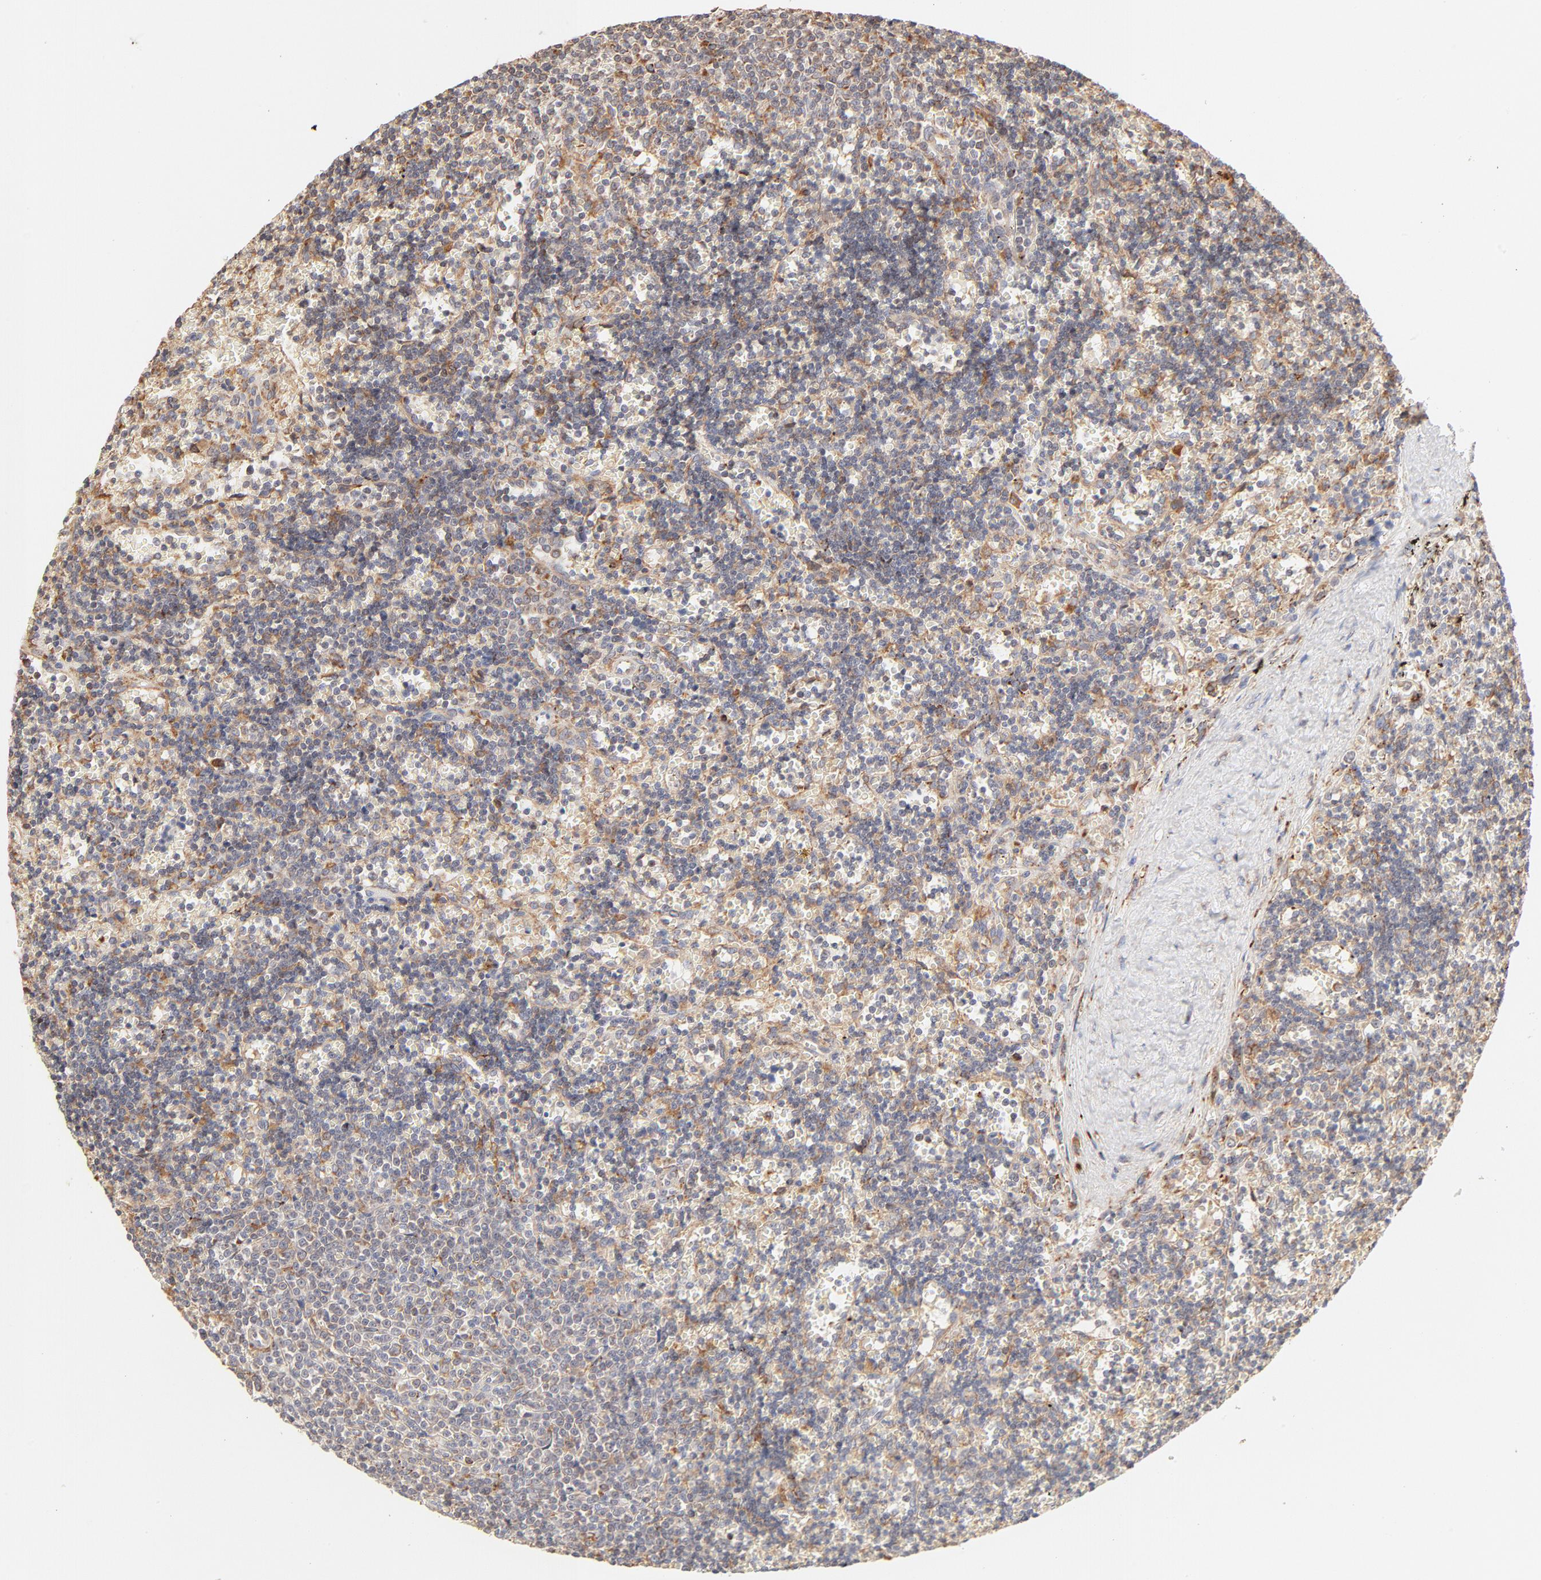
{"staining": {"intensity": "weak", "quantity": "<25%", "location": "cytoplasmic/membranous"}, "tissue": "lymphoma", "cell_type": "Tumor cells", "image_type": "cancer", "snomed": [{"axis": "morphology", "description": "Malignant lymphoma, non-Hodgkin's type, Low grade"}, {"axis": "topography", "description": "Spleen"}], "caption": "Tumor cells are negative for protein expression in human lymphoma.", "gene": "PARP12", "patient": {"sex": "male", "age": 60}}